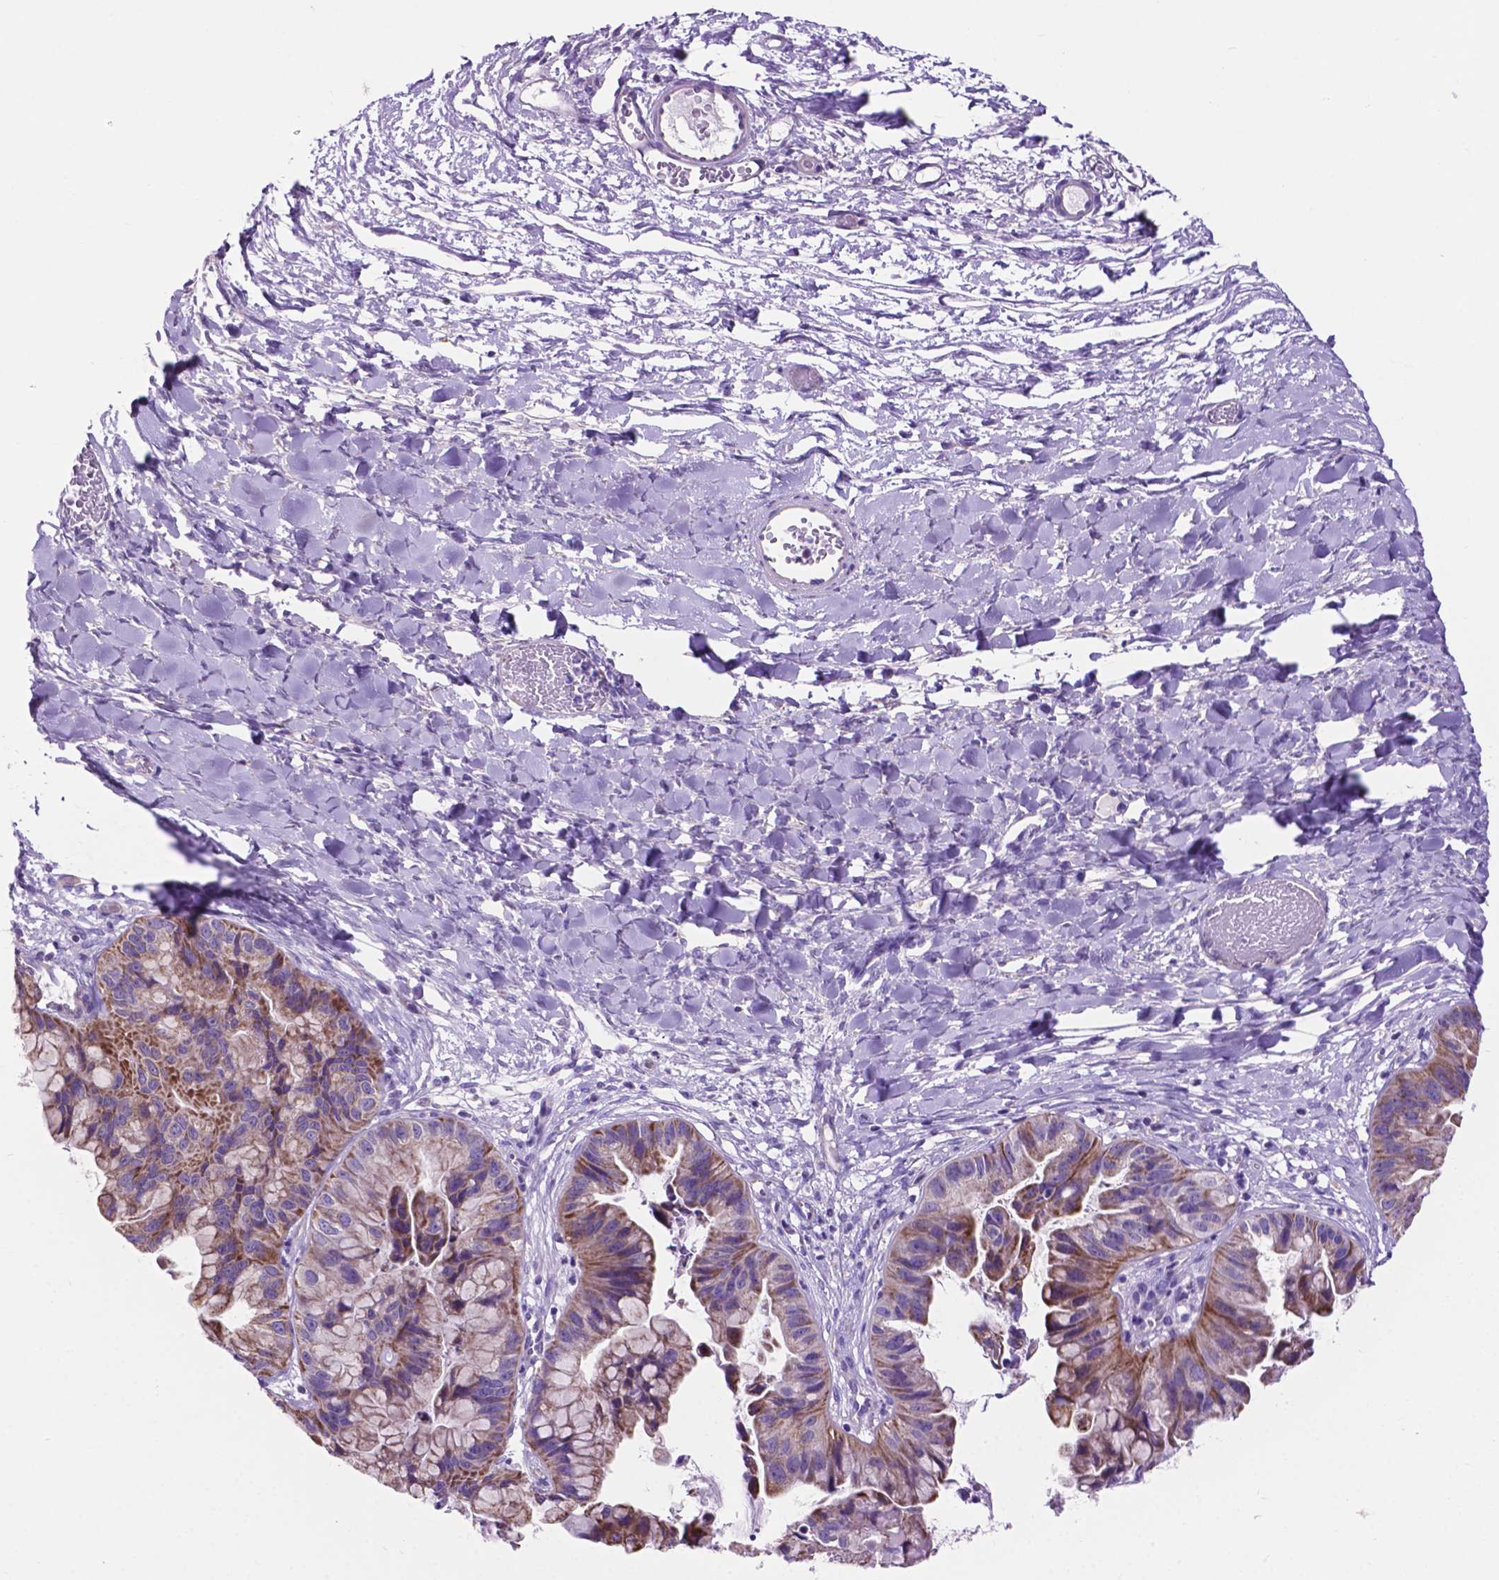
{"staining": {"intensity": "moderate", "quantity": "25%-75%", "location": "cytoplasmic/membranous"}, "tissue": "ovarian cancer", "cell_type": "Tumor cells", "image_type": "cancer", "snomed": [{"axis": "morphology", "description": "Cystadenocarcinoma, mucinous, NOS"}, {"axis": "topography", "description": "Ovary"}], "caption": "Ovarian cancer (mucinous cystadenocarcinoma) was stained to show a protein in brown. There is medium levels of moderate cytoplasmic/membranous expression in approximately 25%-75% of tumor cells.", "gene": "TMEM121B", "patient": {"sex": "female", "age": 76}}